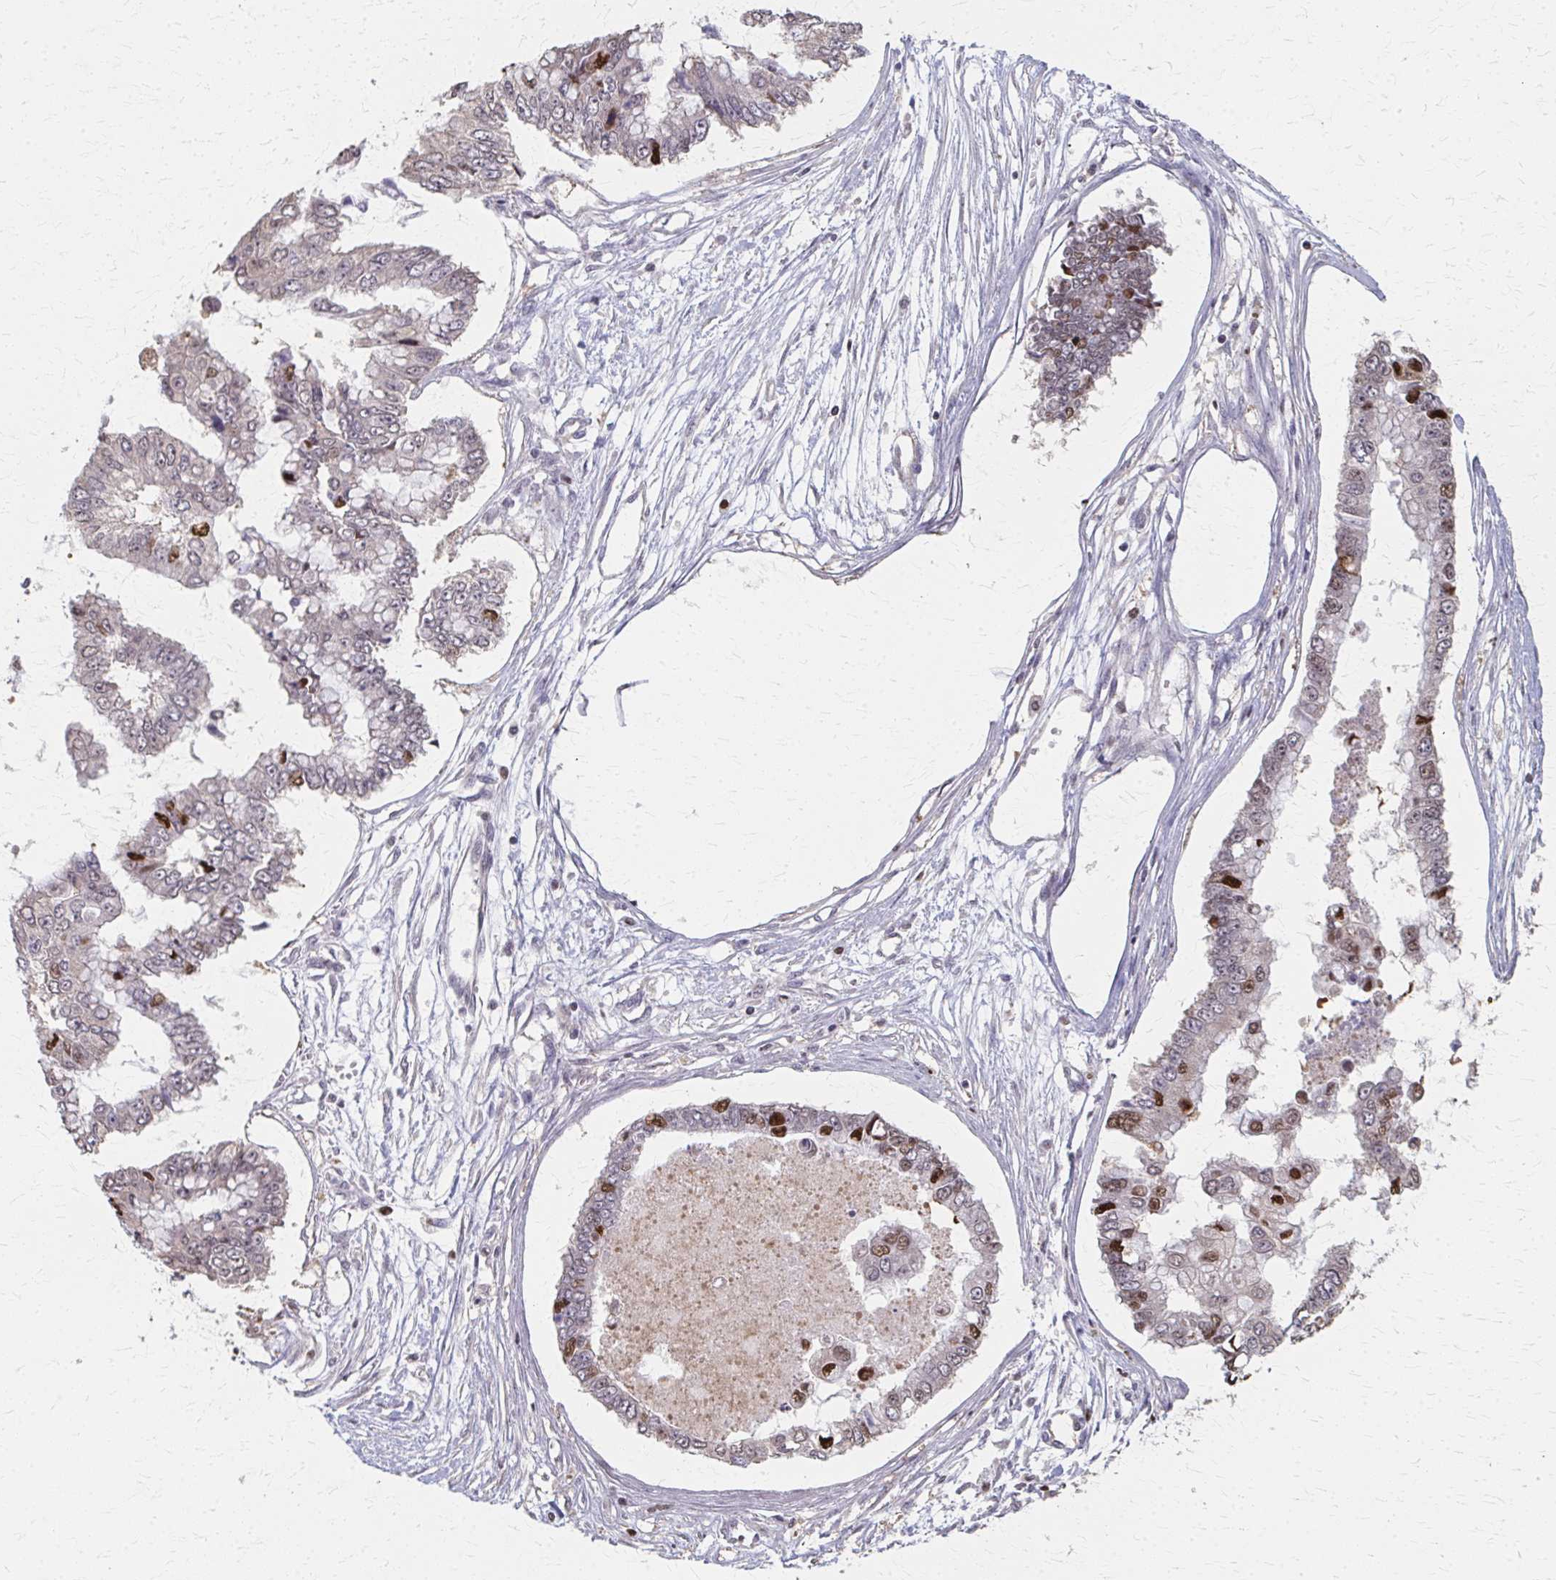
{"staining": {"intensity": "moderate", "quantity": "<25%", "location": "nuclear"}, "tissue": "ovarian cancer", "cell_type": "Tumor cells", "image_type": "cancer", "snomed": [{"axis": "morphology", "description": "Cystadenocarcinoma, mucinous, NOS"}, {"axis": "topography", "description": "Ovary"}], "caption": "Moderate nuclear positivity for a protein is identified in approximately <25% of tumor cells of ovarian mucinous cystadenocarcinoma using immunohistochemistry.", "gene": "RABGAP1L", "patient": {"sex": "female", "age": 72}}